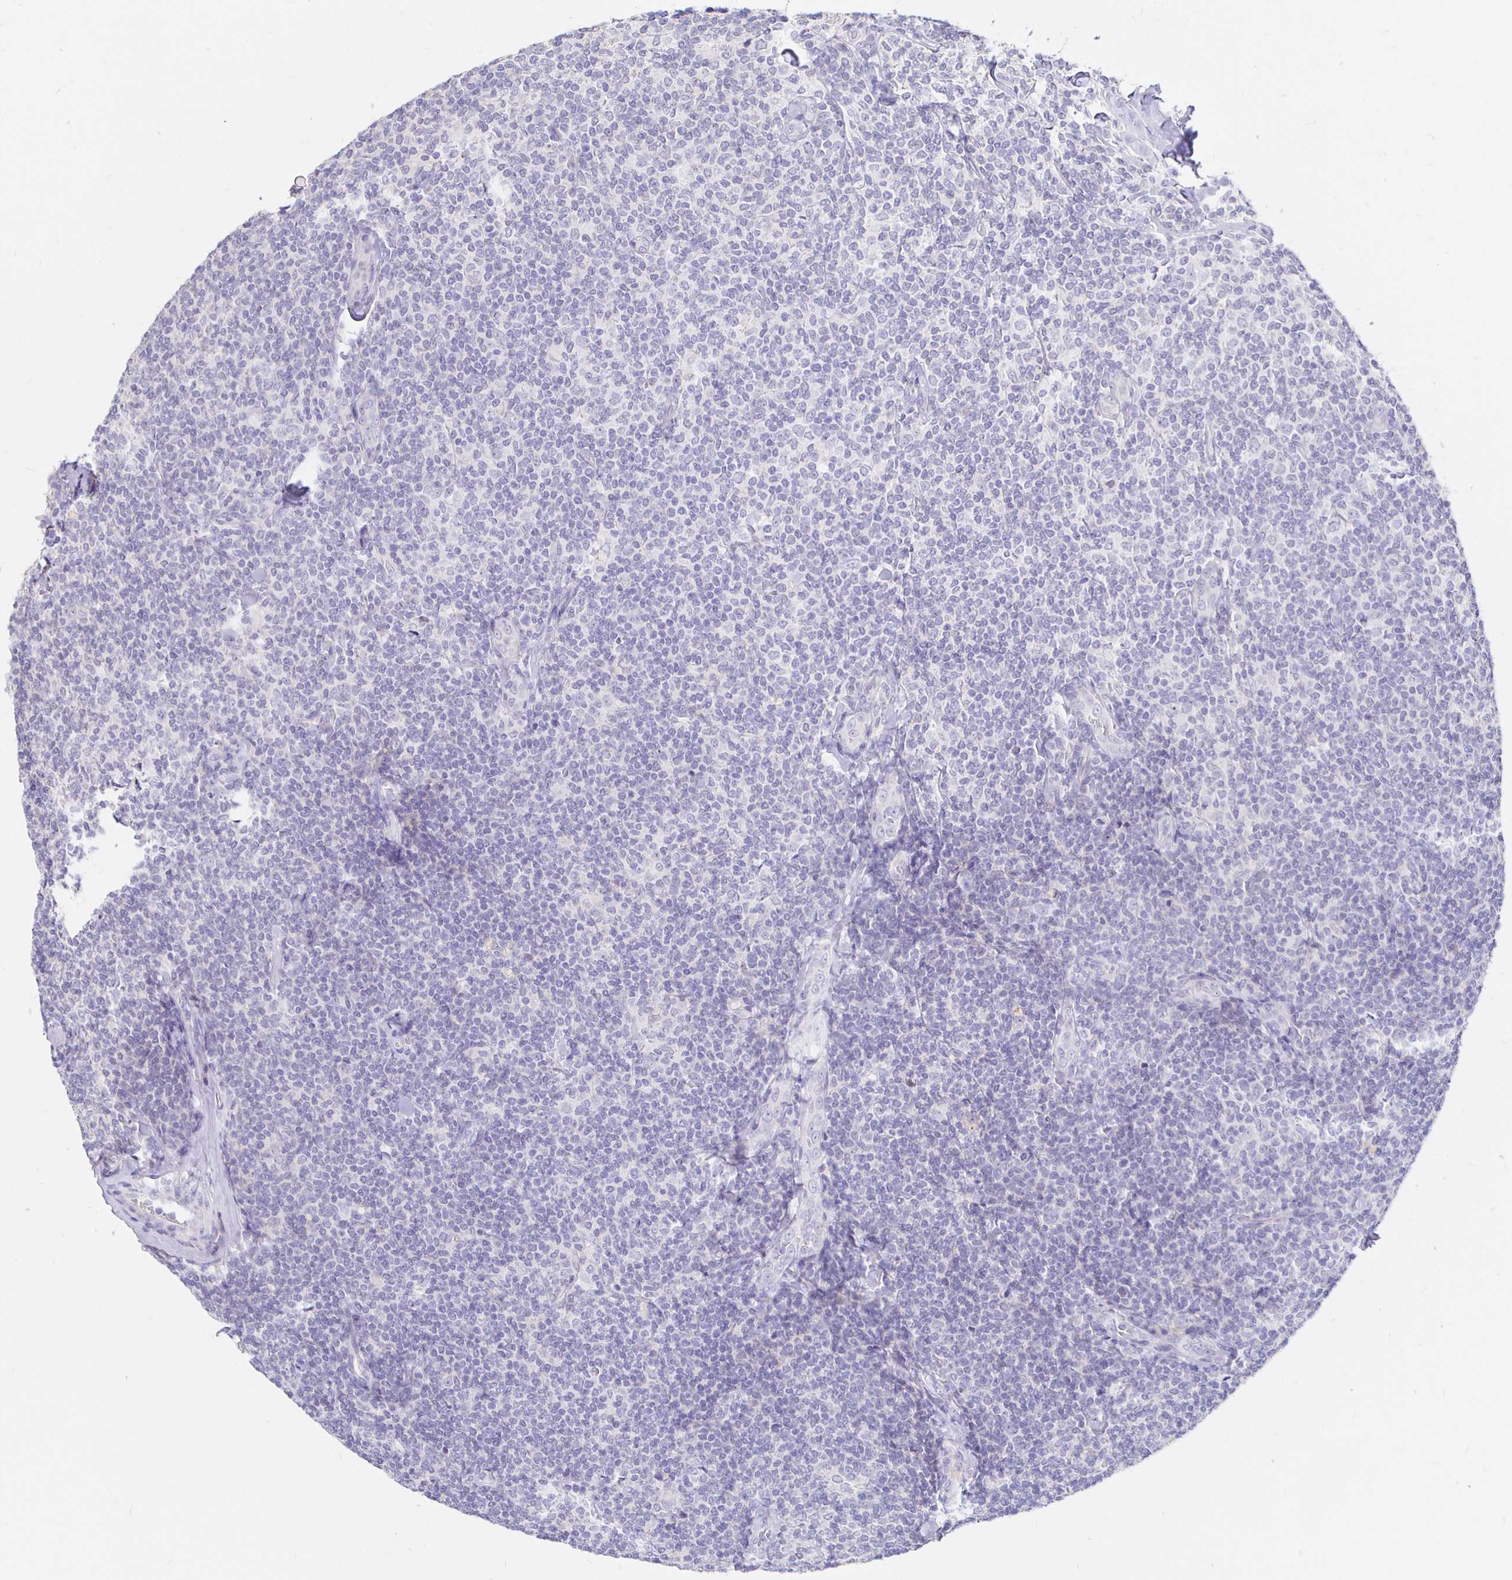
{"staining": {"intensity": "negative", "quantity": "none", "location": "none"}, "tissue": "lymphoma", "cell_type": "Tumor cells", "image_type": "cancer", "snomed": [{"axis": "morphology", "description": "Malignant lymphoma, non-Hodgkin's type, Low grade"}, {"axis": "topography", "description": "Lymph node"}], "caption": "Malignant lymphoma, non-Hodgkin's type (low-grade) stained for a protein using IHC exhibits no positivity tumor cells.", "gene": "NECAB1", "patient": {"sex": "female", "age": 56}}